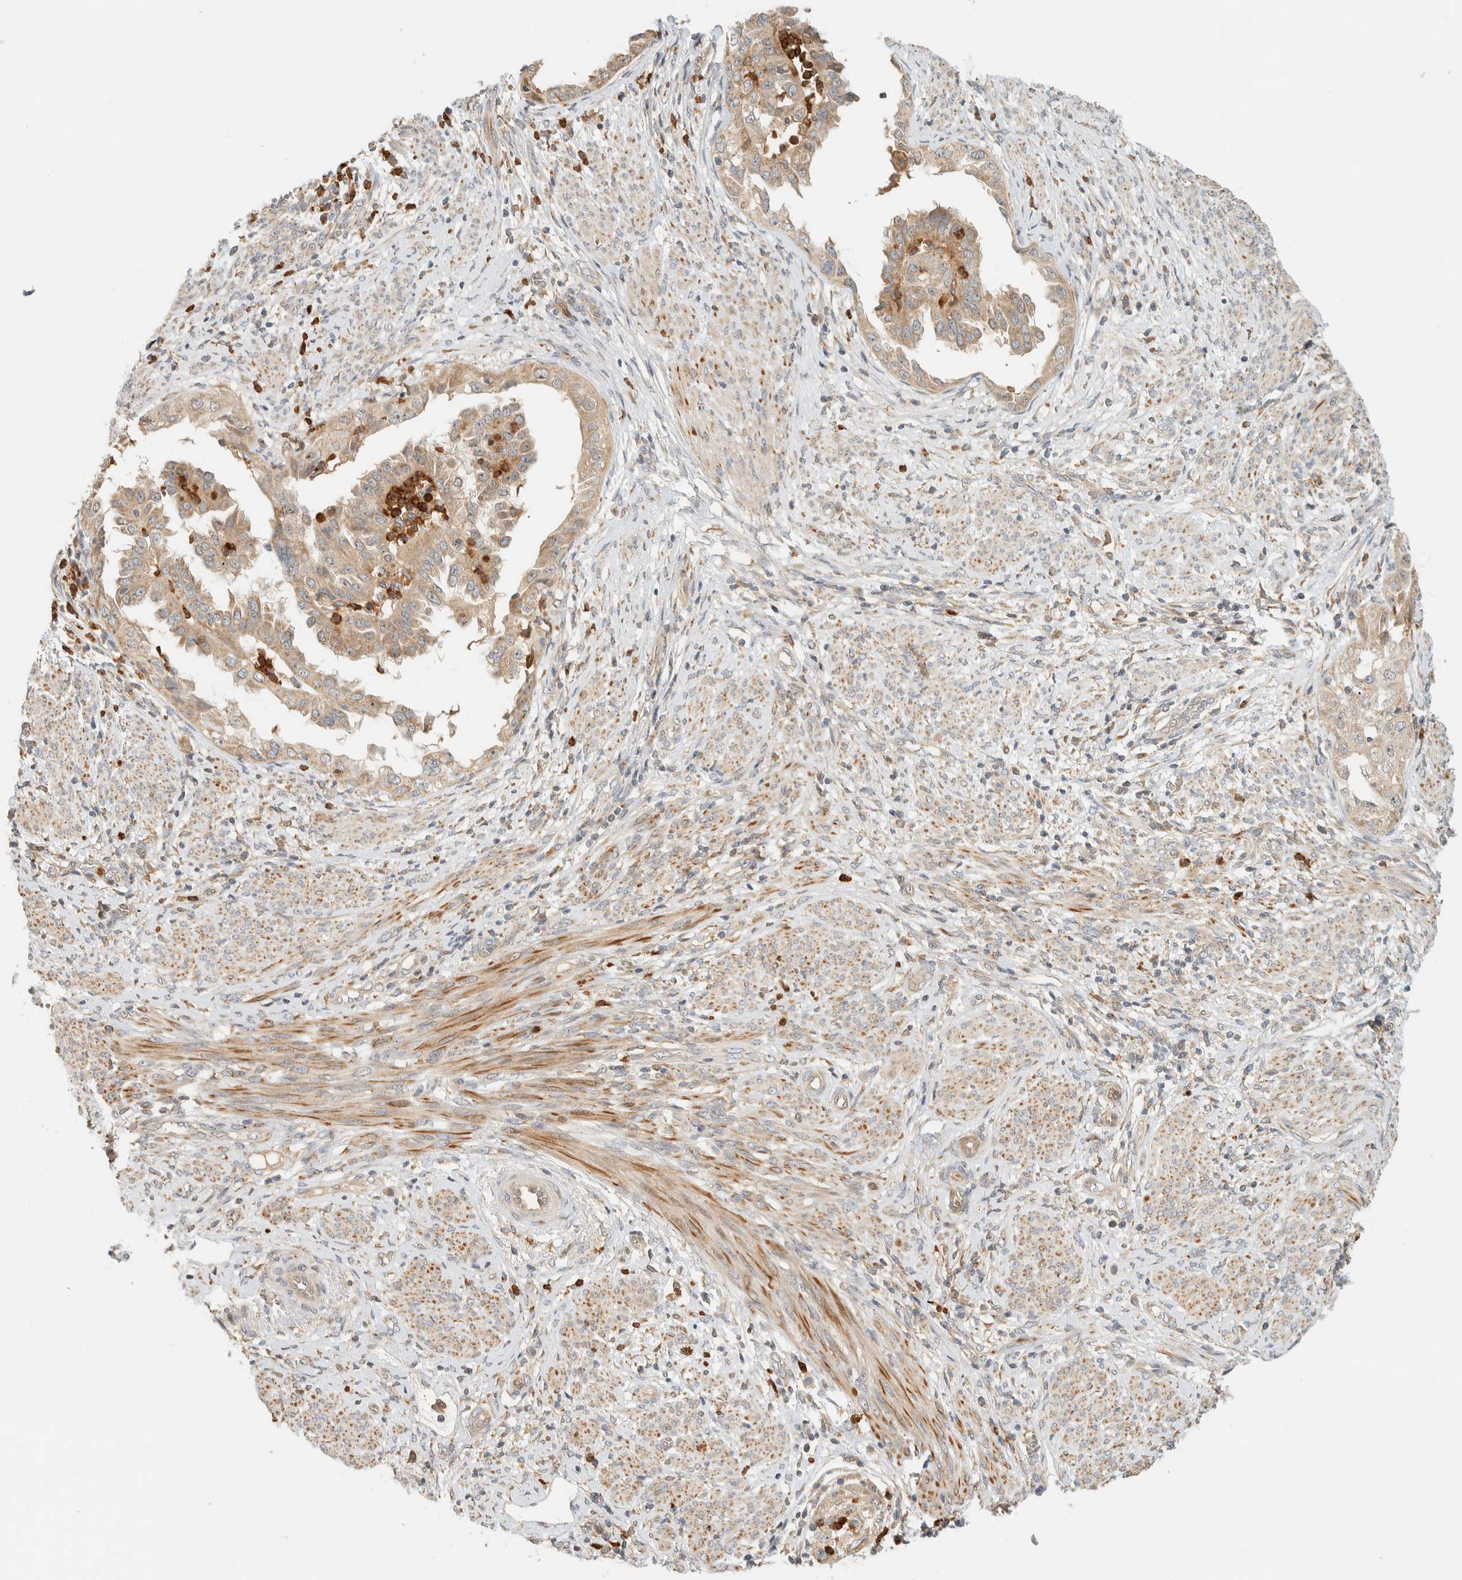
{"staining": {"intensity": "weak", "quantity": ">75%", "location": "cytoplasmic/membranous"}, "tissue": "endometrial cancer", "cell_type": "Tumor cells", "image_type": "cancer", "snomed": [{"axis": "morphology", "description": "Adenocarcinoma, NOS"}, {"axis": "topography", "description": "Endometrium"}], "caption": "A micrograph of endometrial cancer stained for a protein displays weak cytoplasmic/membranous brown staining in tumor cells. (Stains: DAB (3,3'-diaminobenzidine) in brown, nuclei in blue, Microscopy: brightfield microscopy at high magnification).", "gene": "CCDC171", "patient": {"sex": "female", "age": 85}}